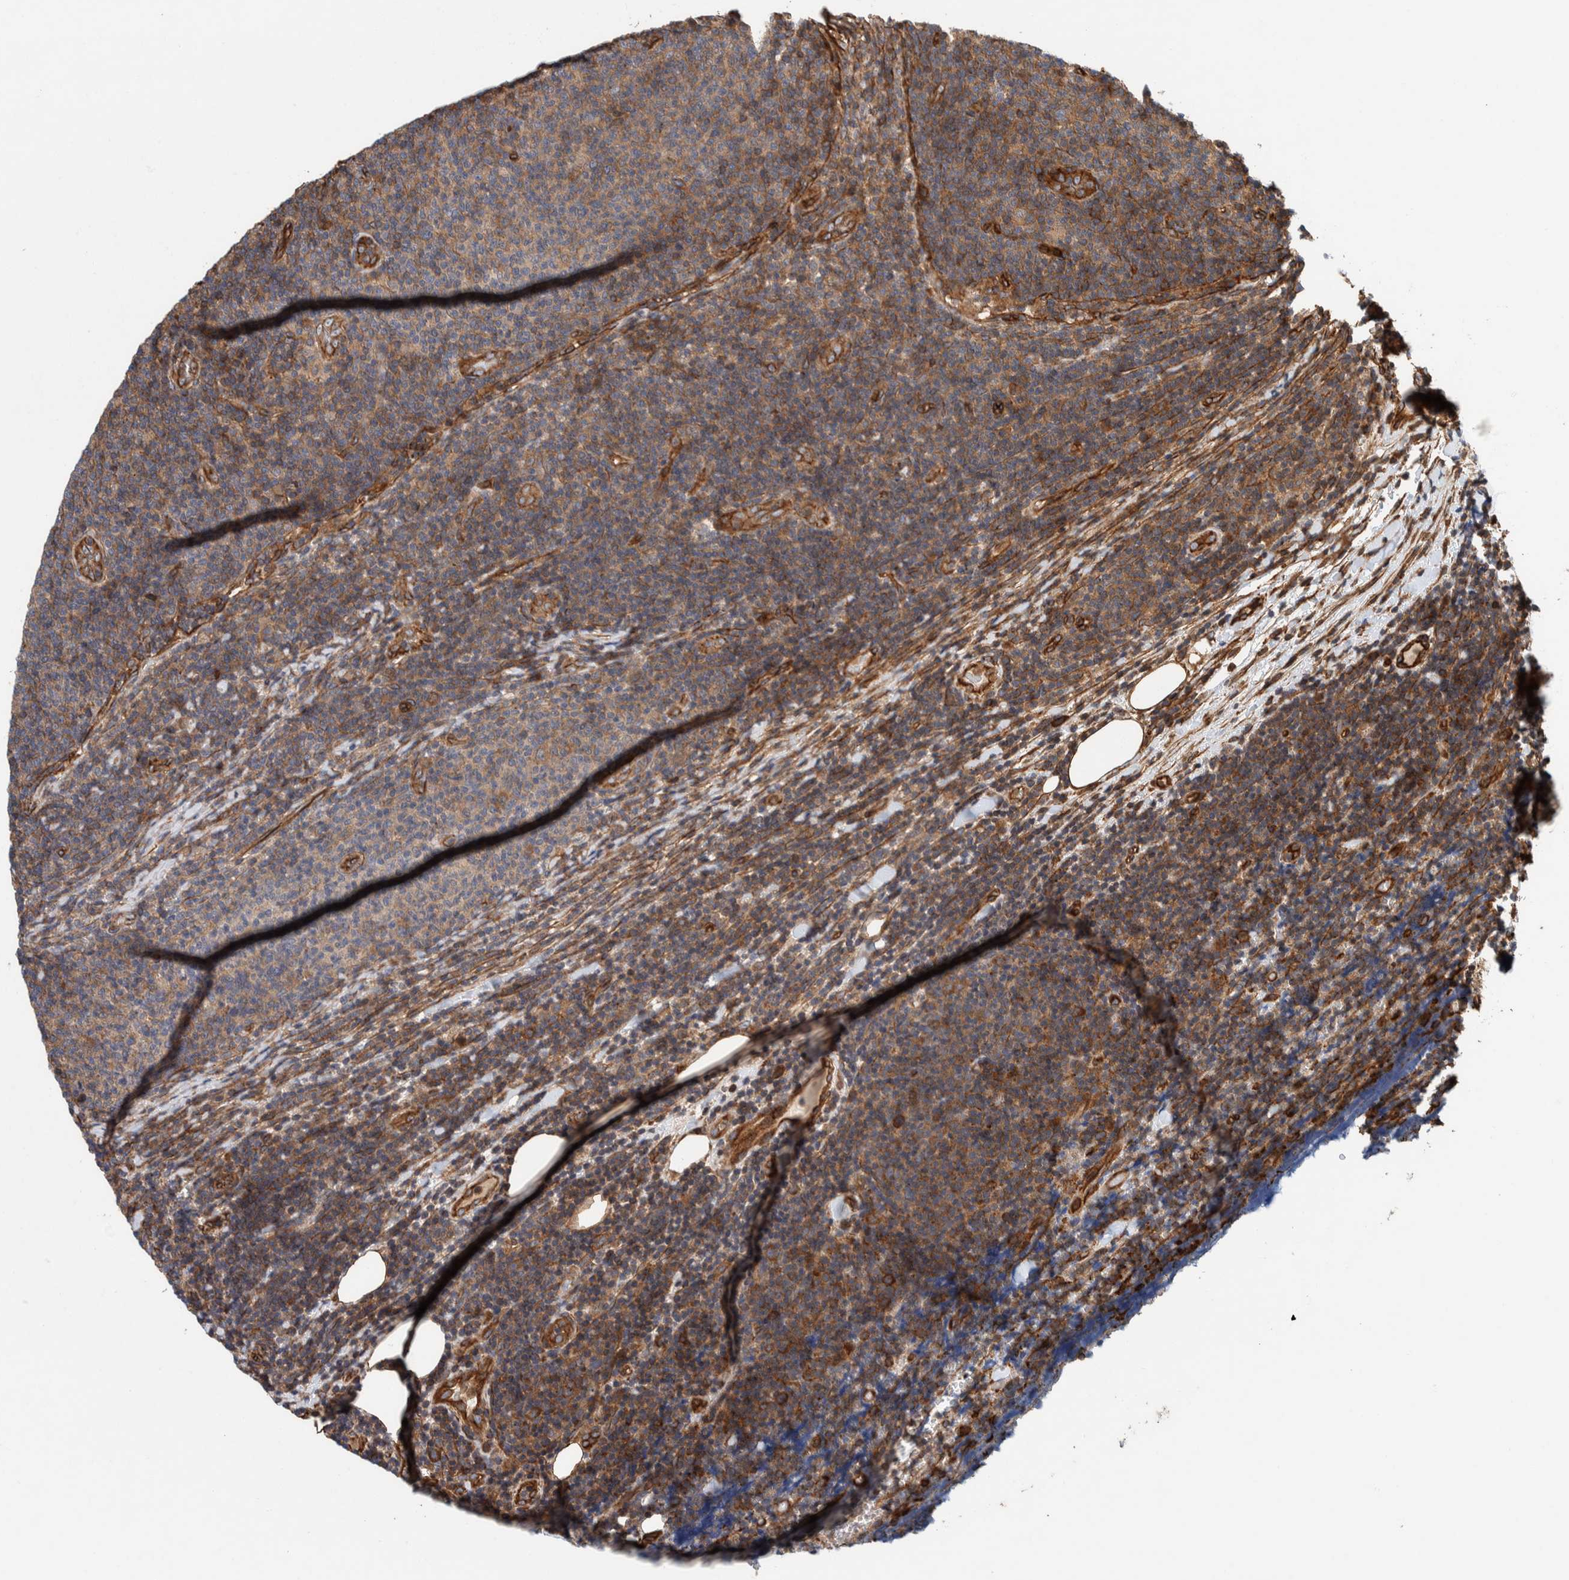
{"staining": {"intensity": "weak", "quantity": ">75%", "location": "cytoplasmic/membranous"}, "tissue": "lymphoma", "cell_type": "Tumor cells", "image_type": "cancer", "snomed": [{"axis": "morphology", "description": "Malignant lymphoma, non-Hodgkin's type, Low grade"}, {"axis": "topography", "description": "Lymph node"}], "caption": "A low amount of weak cytoplasmic/membranous positivity is present in about >75% of tumor cells in malignant lymphoma, non-Hodgkin's type (low-grade) tissue.", "gene": "PKD1L1", "patient": {"sex": "male", "age": 66}}